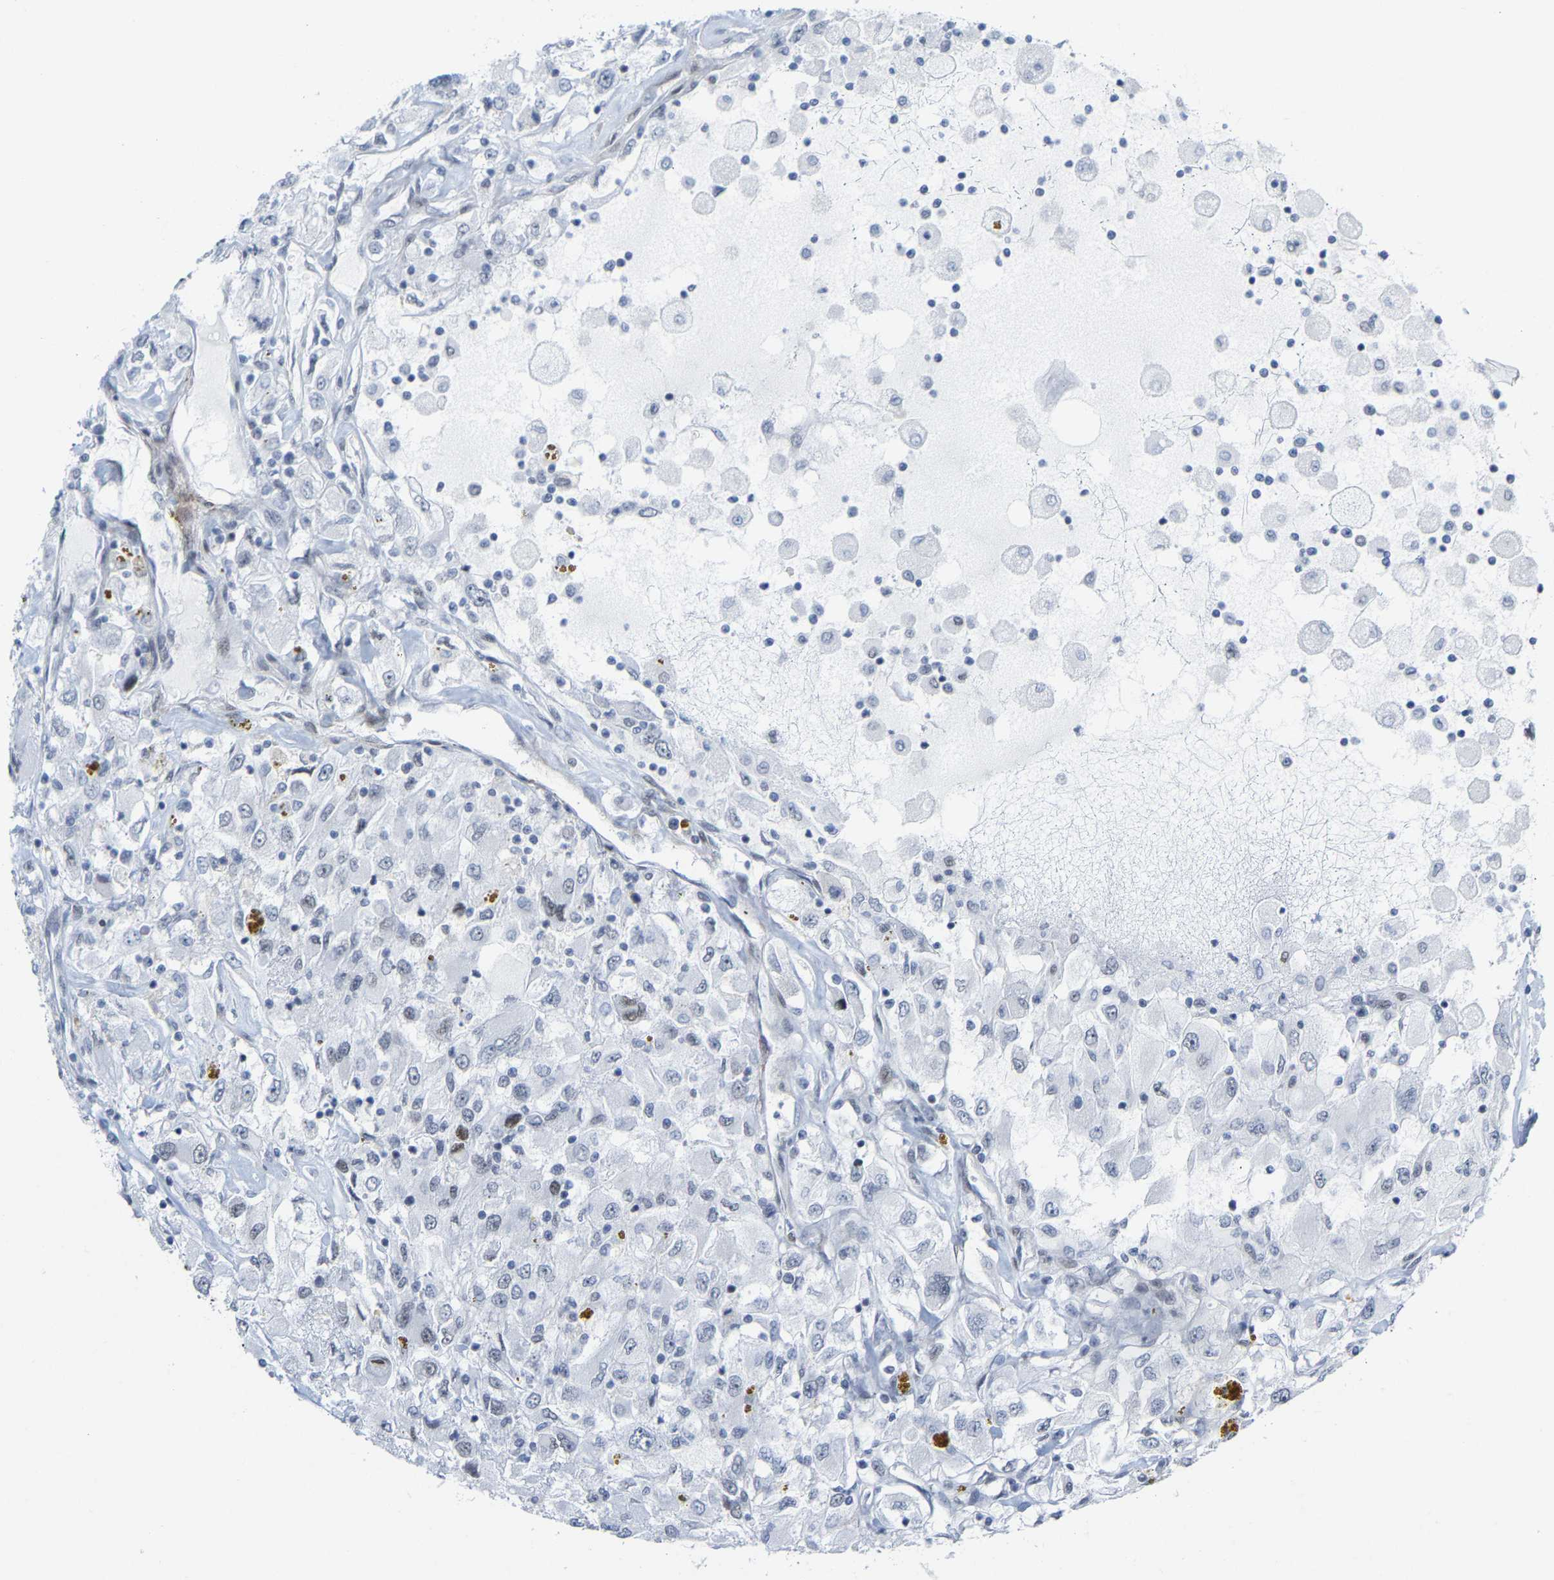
{"staining": {"intensity": "negative", "quantity": "none", "location": "none"}, "tissue": "renal cancer", "cell_type": "Tumor cells", "image_type": "cancer", "snomed": [{"axis": "morphology", "description": "Adenocarcinoma, NOS"}, {"axis": "topography", "description": "Kidney"}], "caption": "This image is of adenocarcinoma (renal) stained with immunohistochemistry (IHC) to label a protein in brown with the nuclei are counter-stained blue. There is no positivity in tumor cells.", "gene": "FAM180A", "patient": {"sex": "female", "age": 52}}